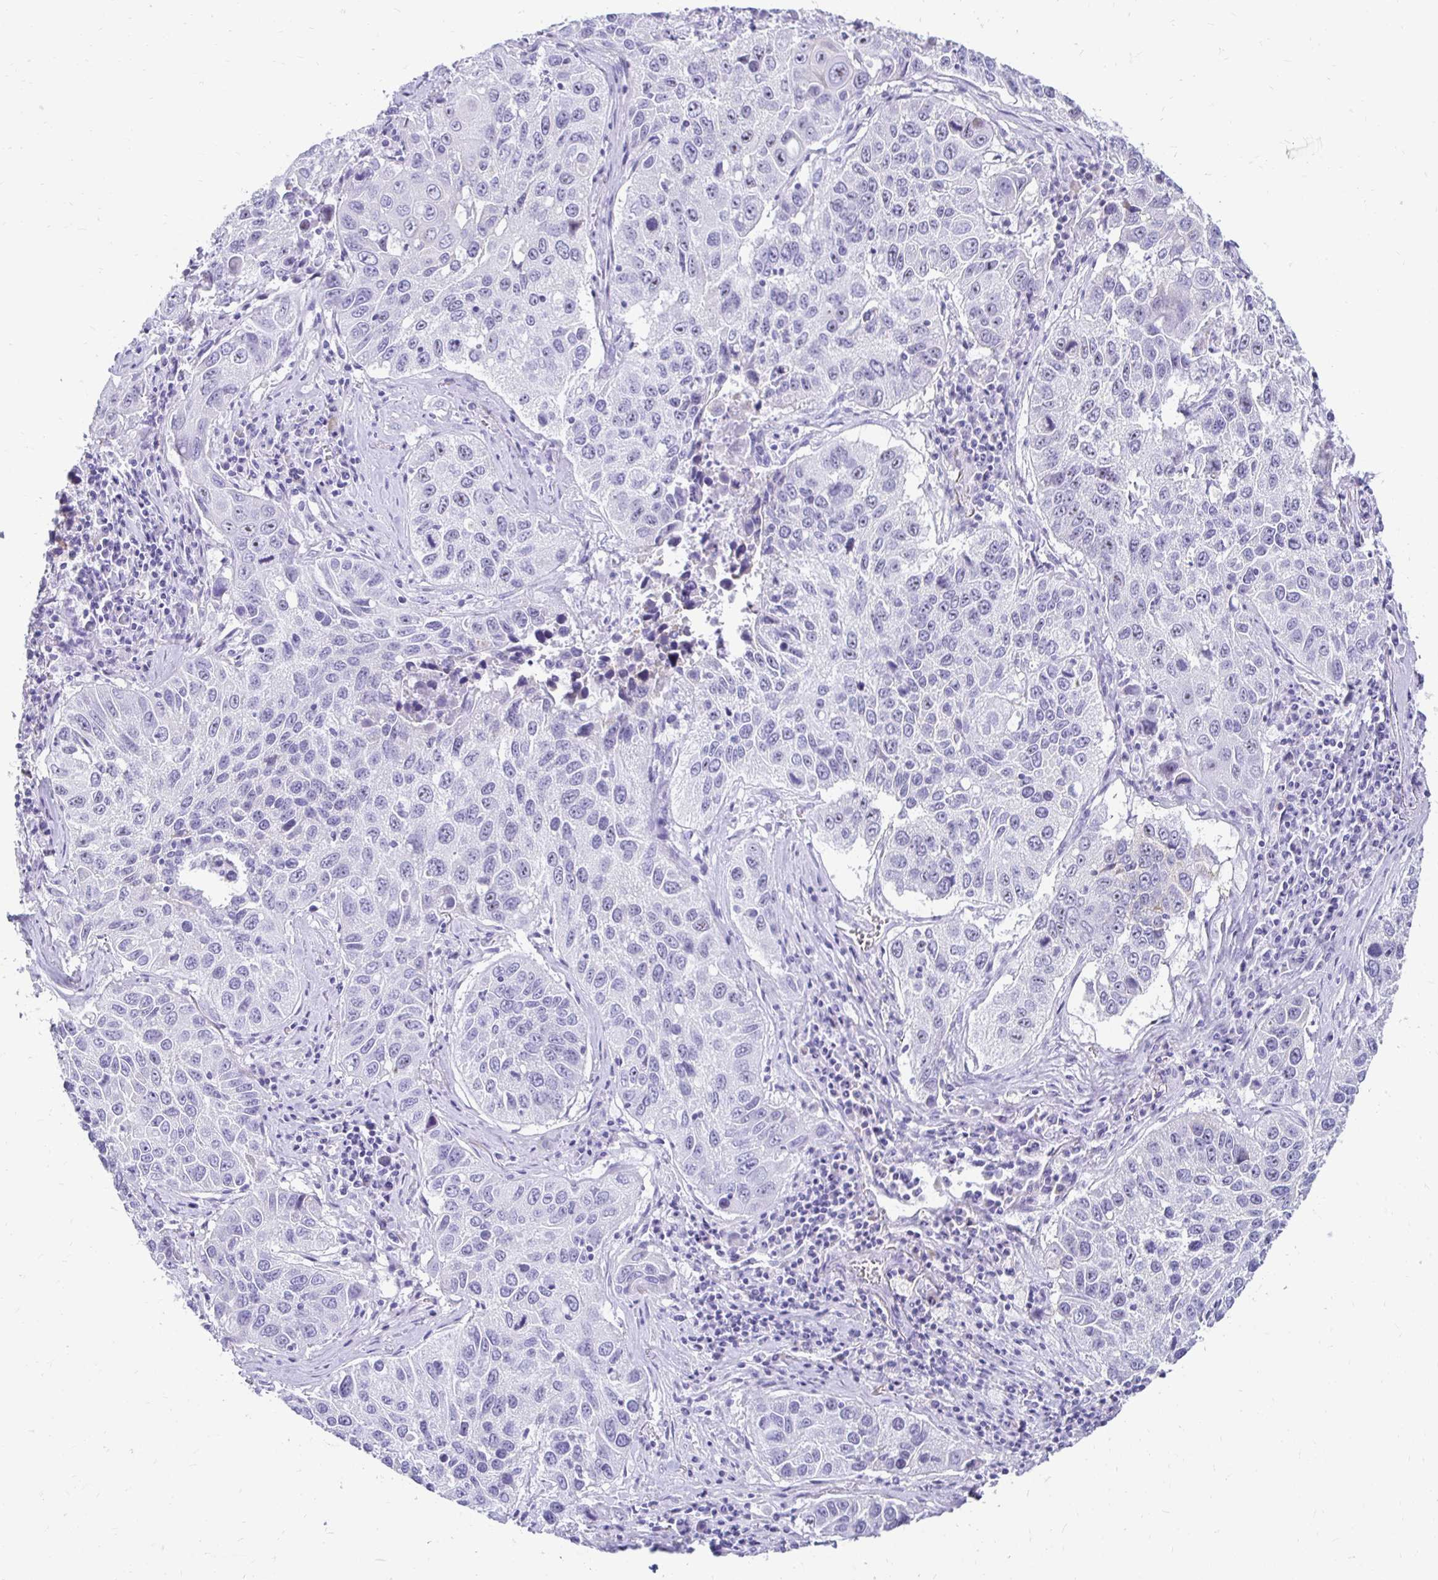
{"staining": {"intensity": "negative", "quantity": "none", "location": "none"}, "tissue": "lung cancer", "cell_type": "Tumor cells", "image_type": "cancer", "snomed": [{"axis": "morphology", "description": "Squamous cell carcinoma, NOS"}, {"axis": "topography", "description": "Lung"}], "caption": "High magnification brightfield microscopy of lung cancer stained with DAB (brown) and counterstained with hematoxylin (blue): tumor cells show no significant staining. The staining is performed using DAB brown chromogen with nuclei counter-stained in using hematoxylin.", "gene": "CST6", "patient": {"sex": "female", "age": 61}}